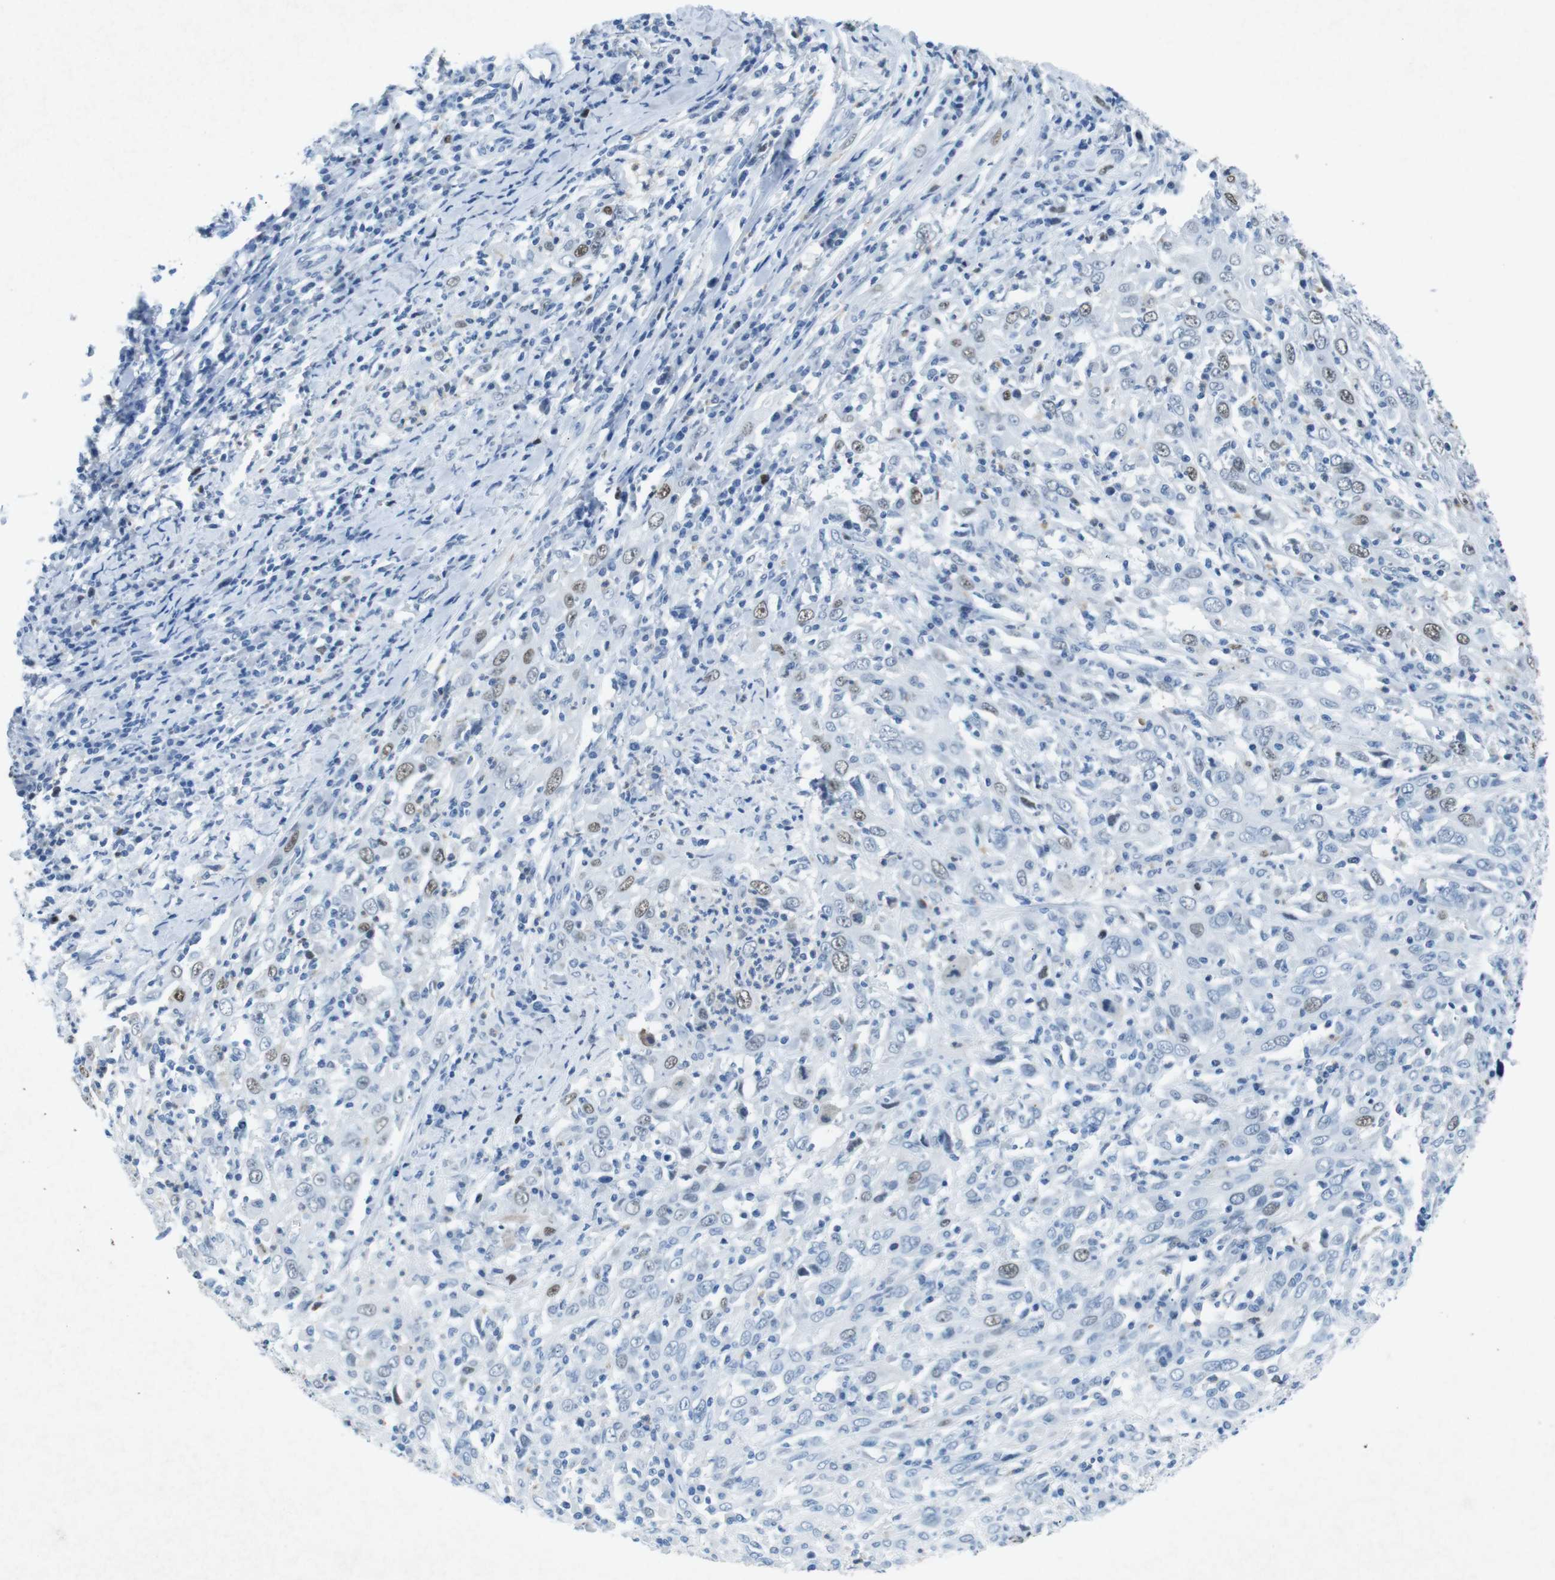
{"staining": {"intensity": "weak", "quantity": "<25%", "location": "nuclear"}, "tissue": "cervical cancer", "cell_type": "Tumor cells", "image_type": "cancer", "snomed": [{"axis": "morphology", "description": "Squamous cell carcinoma, NOS"}, {"axis": "topography", "description": "Cervix"}], "caption": "DAB immunohistochemical staining of cervical cancer reveals no significant expression in tumor cells.", "gene": "CTAG1B", "patient": {"sex": "female", "age": 46}}